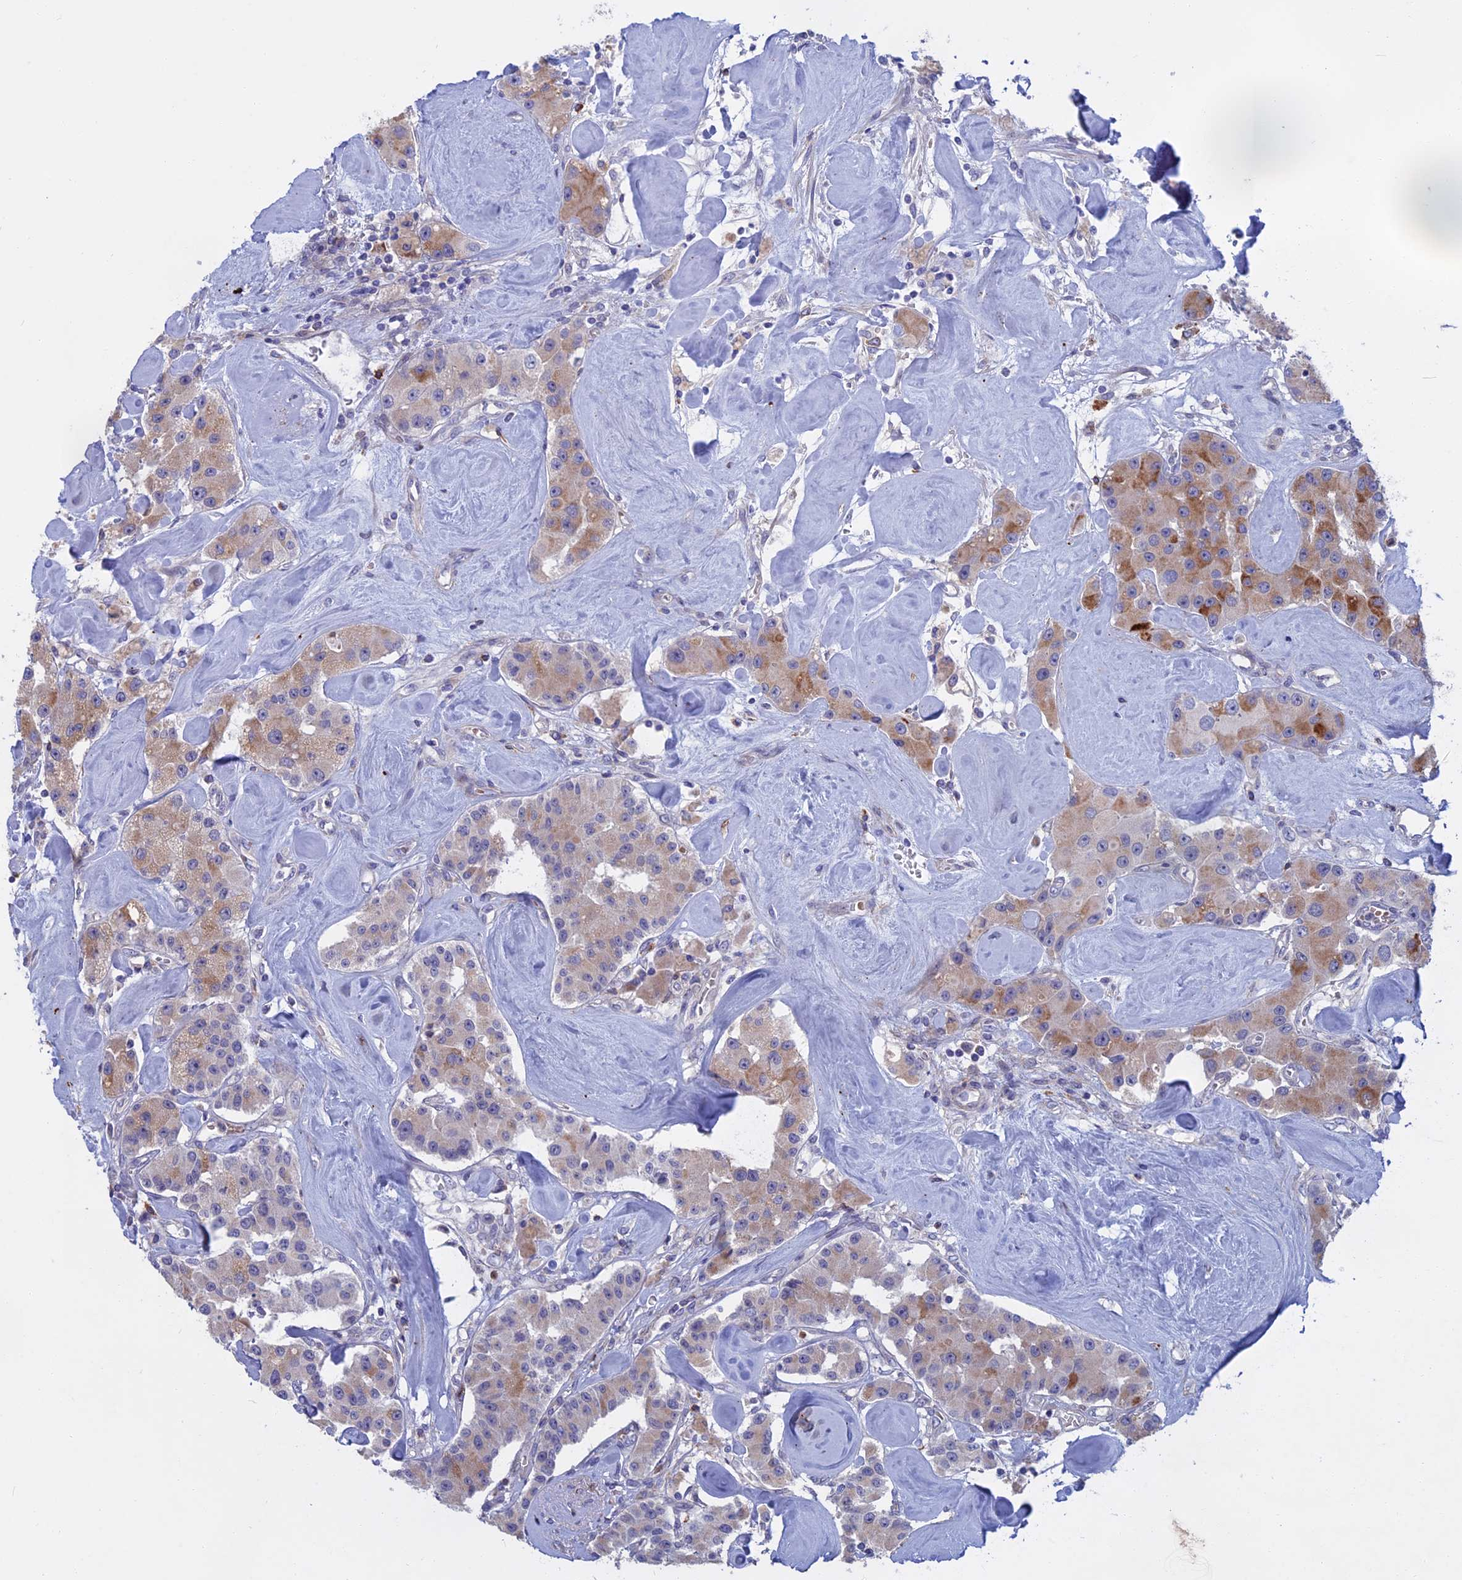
{"staining": {"intensity": "moderate", "quantity": "25%-75%", "location": "cytoplasmic/membranous"}, "tissue": "carcinoid", "cell_type": "Tumor cells", "image_type": "cancer", "snomed": [{"axis": "morphology", "description": "Carcinoid, malignant, NOS"}, {"axis": "topography", "description": "Pancreas"}], "caption": "There is medium levels of moderate cytoplasmic/membranous positivity in tumor cells of carcinoid, as demonstrated by immunohistochemical staining (brown color).", "gene": "SLC2A6", "patient": {"sex": "male", "age": 41}}